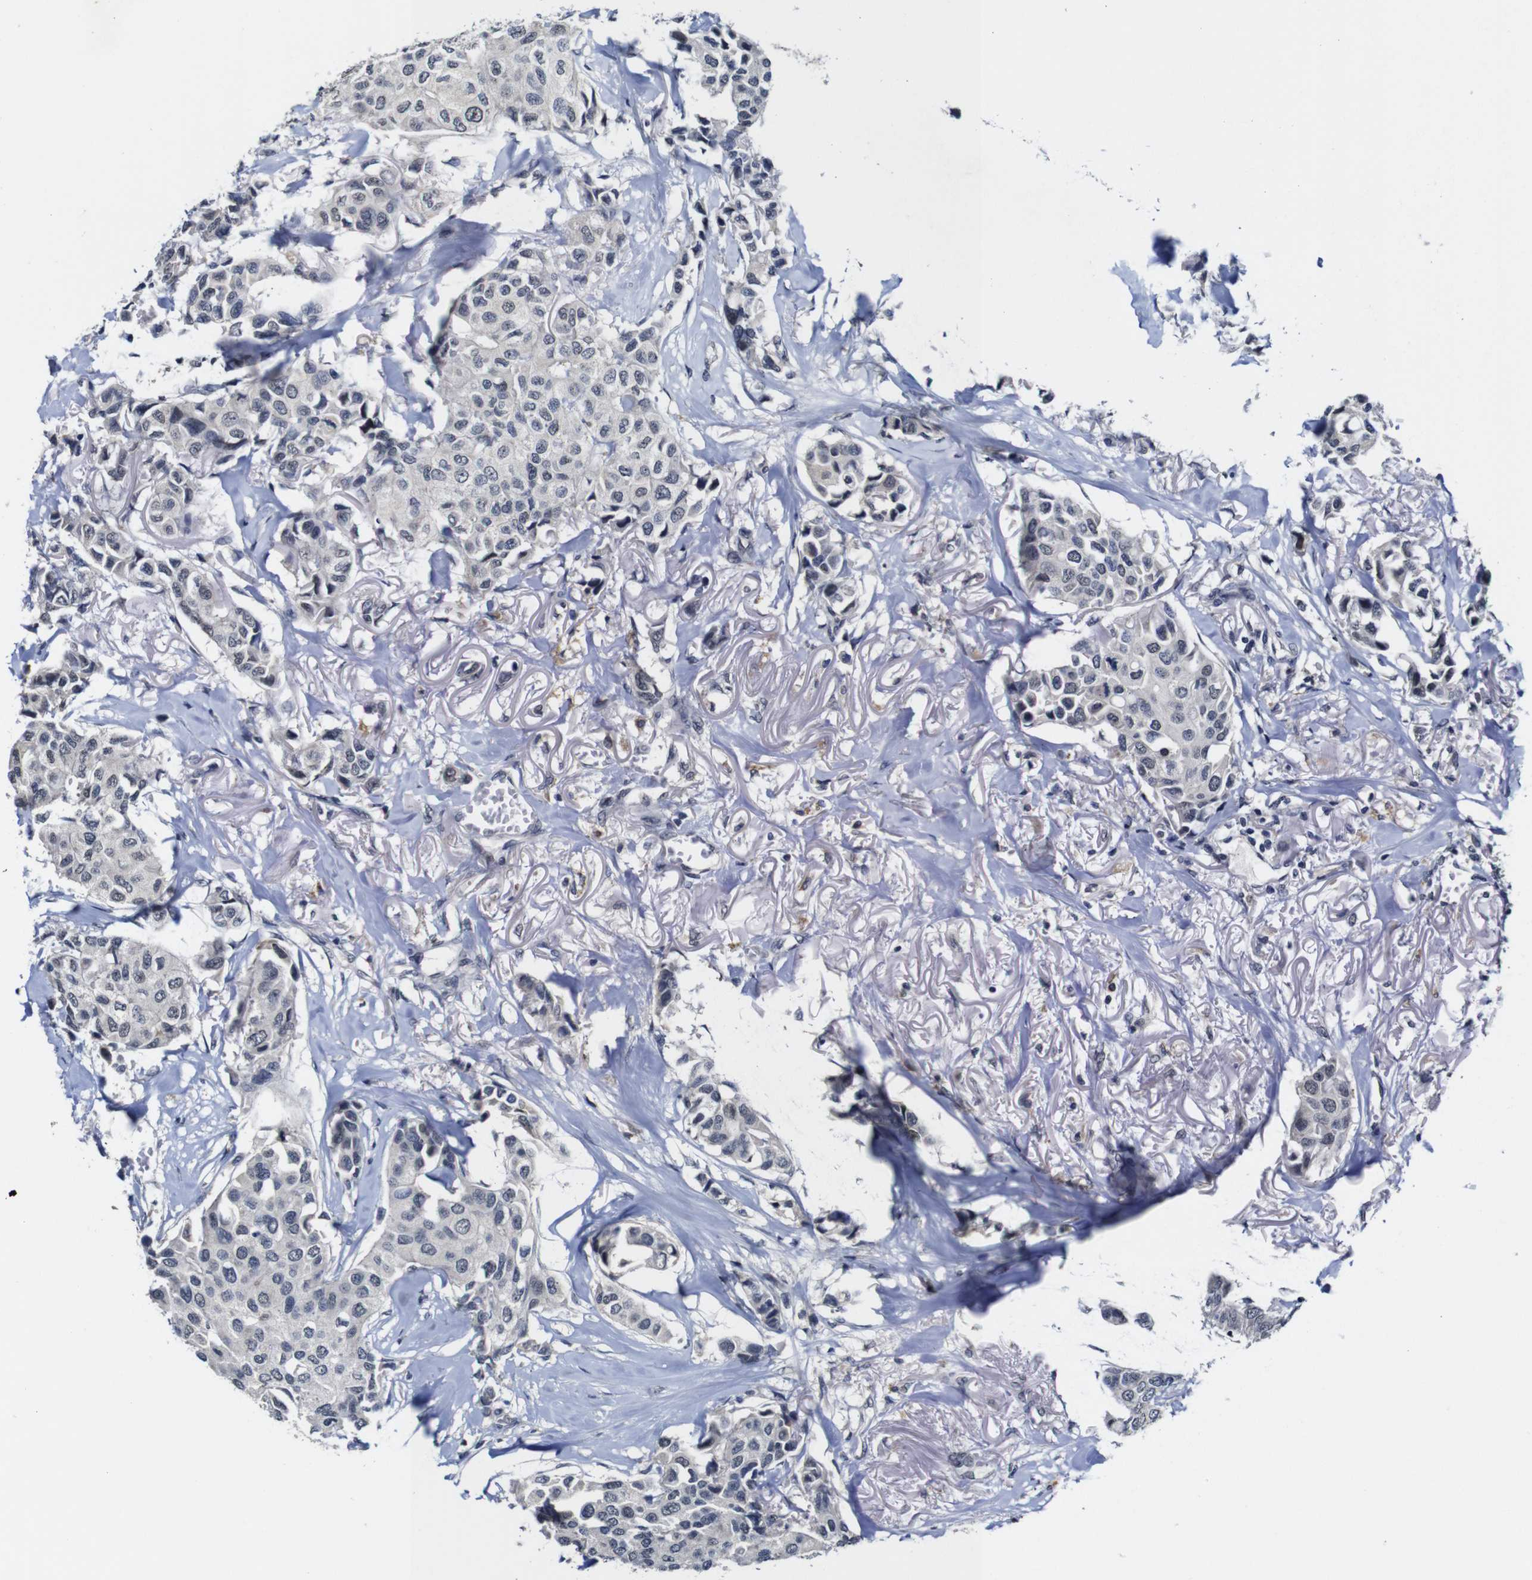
{"staining": {"intensity": "negative", "quantity": "none", "location": "none"}, "tissue": "breast cancer", "cell_type": "Tumor cells", "image_type": "cancer", "snomed": [{"axis": "morphology", "description": "Duct carcinoma"}, {"axis": "topography", "description": "Breast"}], "caption": "Protein analysis of breast intraductal carcinoma displays no significant expression in tumor cells. (Stains: DAB IHC with hematoxylin counter stain, Microscopy: brightfield microscopy at high magnification).", "gene": "NTRK3", "patient": {"sex": "female", "age": 80}}